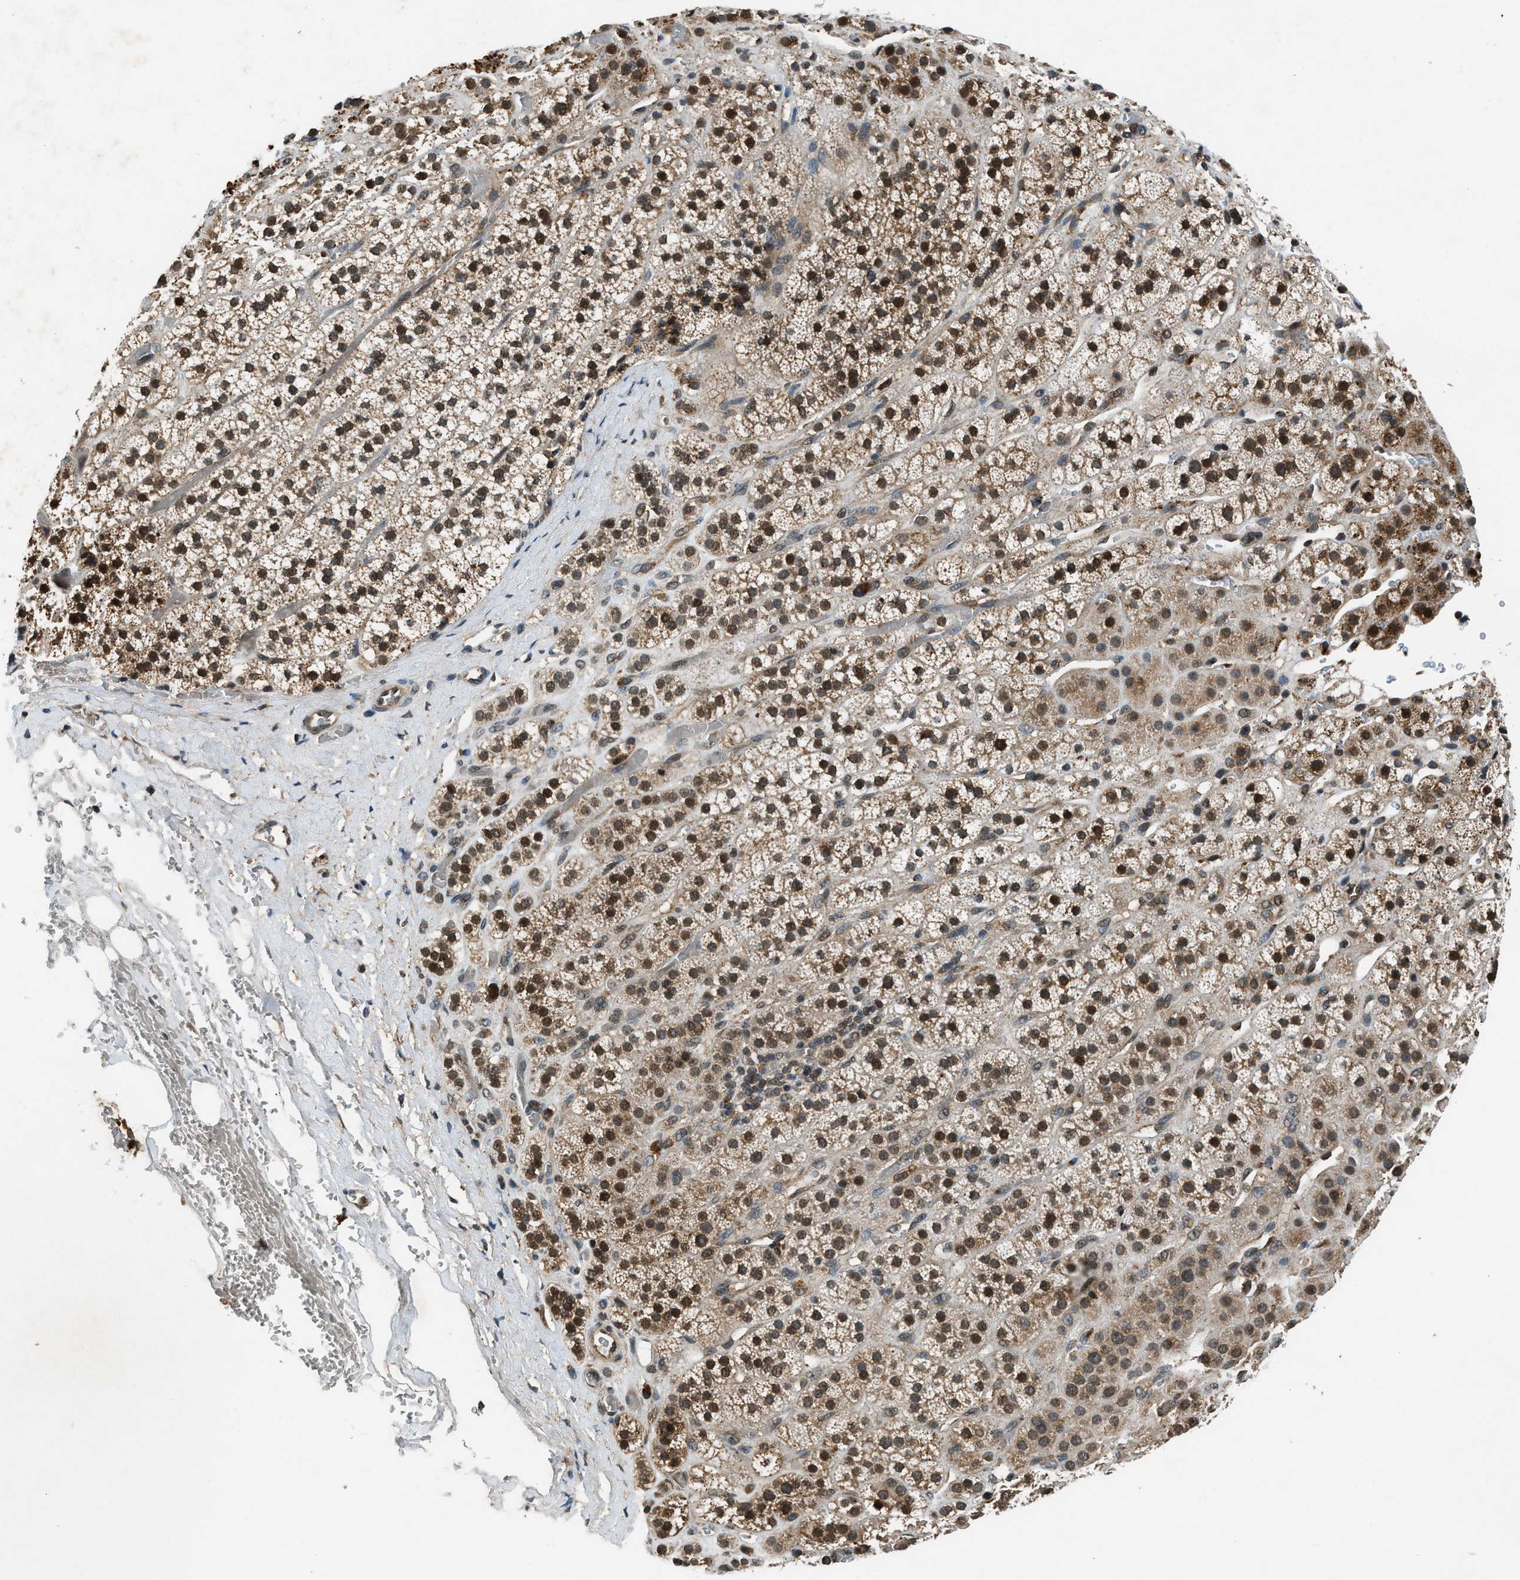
{"staining": {"intensity": "moderate", "quantity": ">75%", "location": "cytoplasmic/membranous"}, "tissue": "adrenal gland", "cell_type": "Glandular cells", "image_type": "normal", "snomed": [{"axis": "morphology", "description": "Normal tissue, NOS"}, {"axis": "topography", "description": "Adrenal gland"}], "caption": "Immunohistochemistry photomicrograph of benign human adrenal gland stained for a protein (brown), which displays medium levels of moderate cytoplasmic/membranous positivity in about >75% of glandular cells.", "gene": "RPS6KB1", "patient": {"sex": "male", "age": 56}}